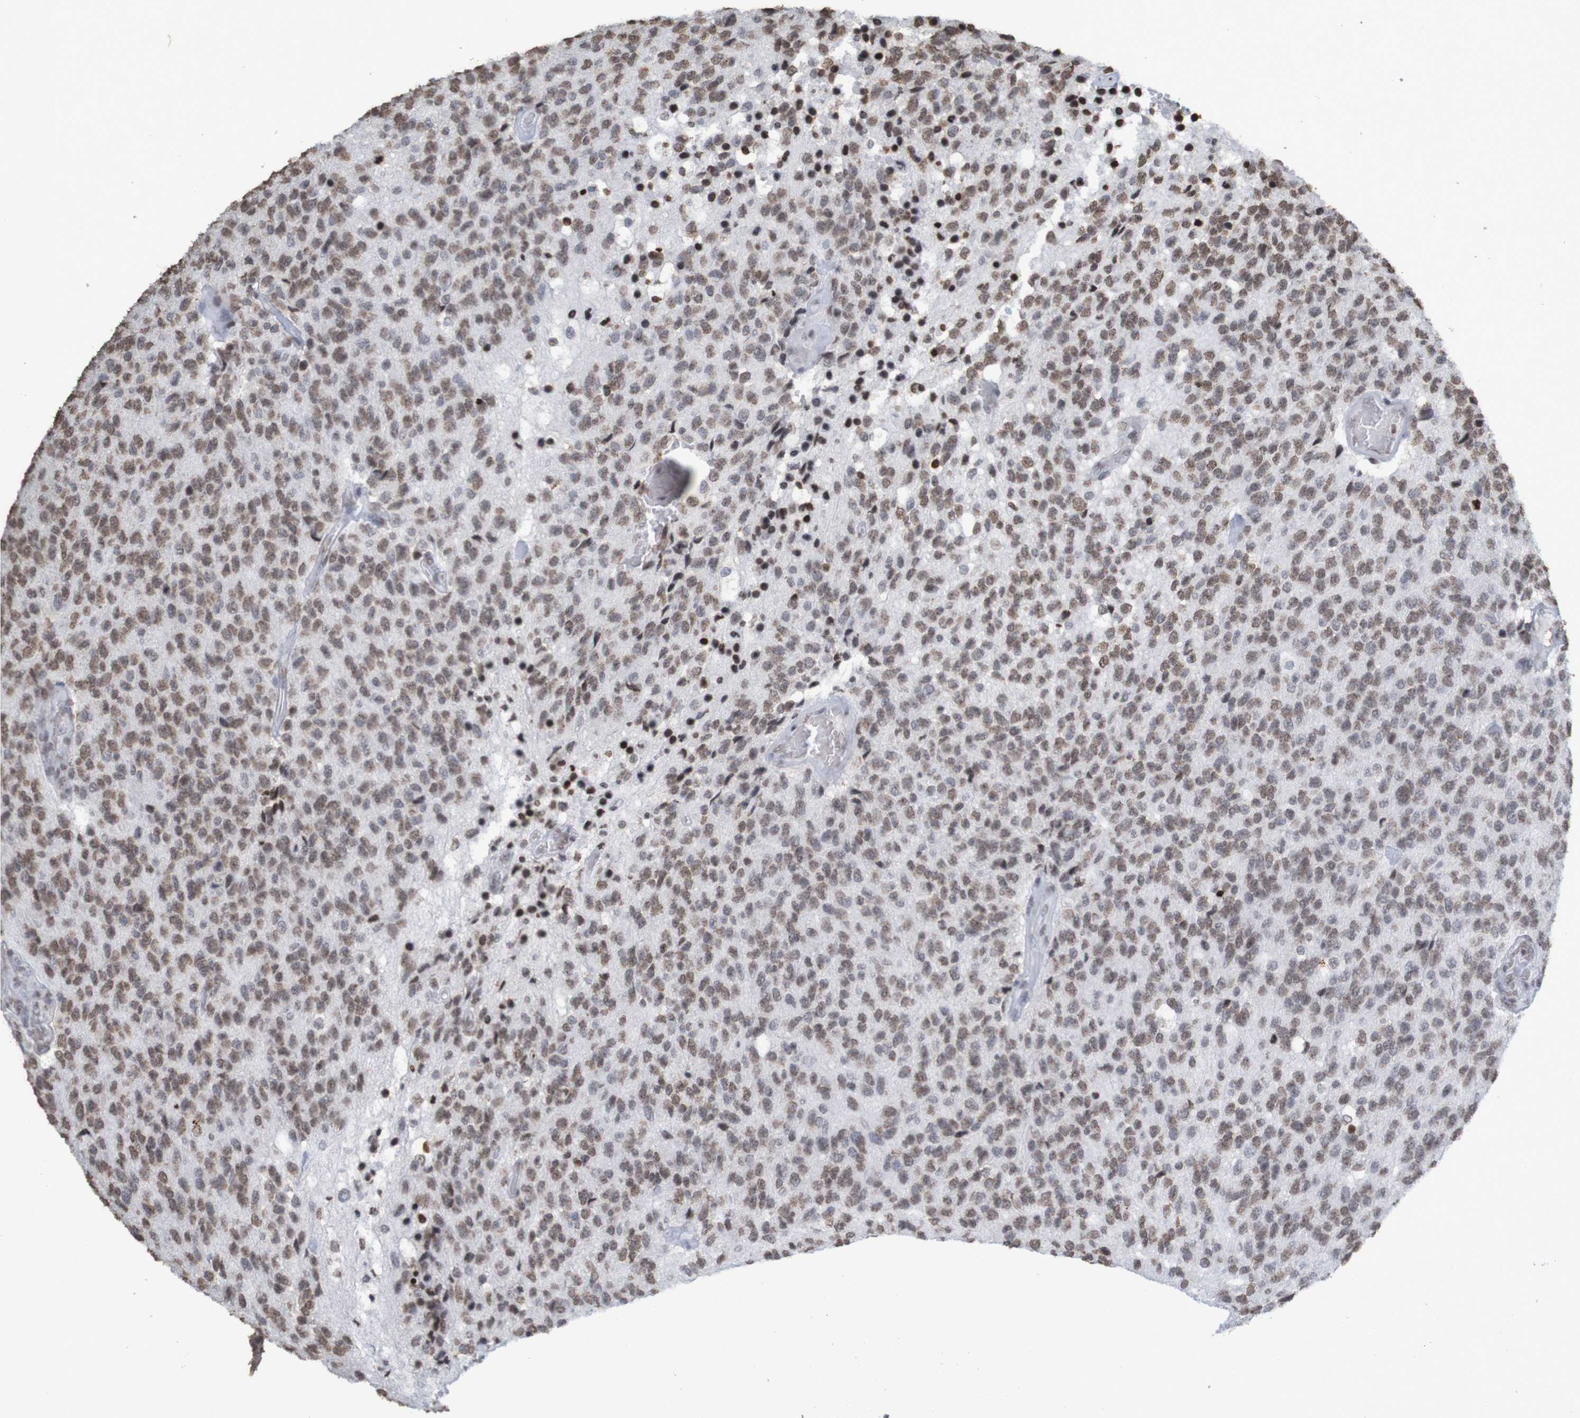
{"staining": {"intensity": "moderate", "quantity": "25%-75%", "location": "nuclear"}, "tissue": "glioma", "cell_type": "Tumor cells", "image_type": "cancer", "snomed": [{"axis": "morphology", "description": "Glioma, malignant, High grade"}, {"axis": "topography", "description": "pancreas cauda"}], "caption": "A high-resolution photomicrograph shows IHC staining of high-grade glioma (malignant), which reveals moderate nuclear staining in about 25%-75% of tumor cells.", "gene": "GFI1", "patient": {"sex": "male", "age": 60}}